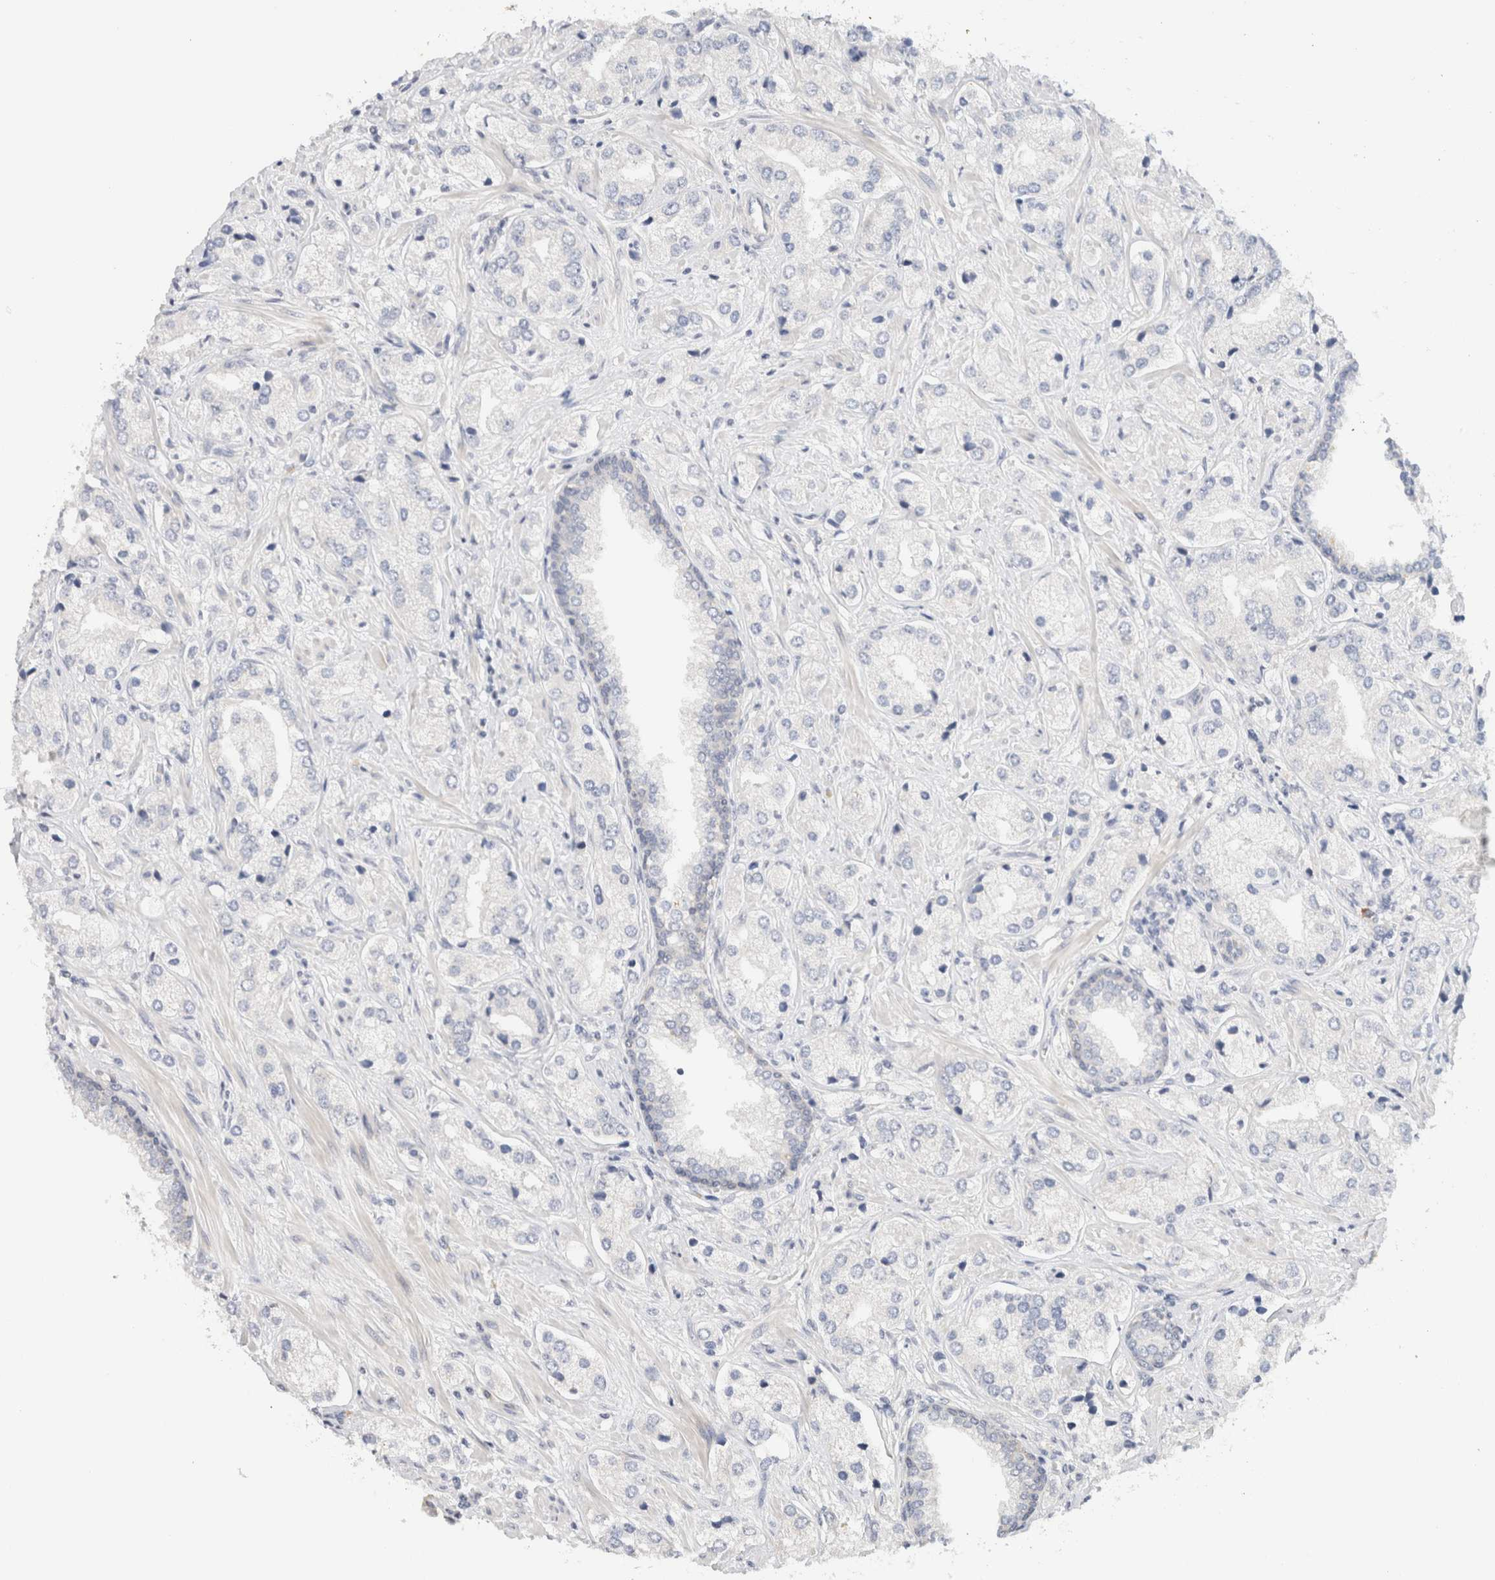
{"staining": {"intensity": "negative", "quantity": "none", "location": "none"}, "tissue": "prostate cancer", "cell_type": "Tumor cells", "image_type": "cancer", "snomed": [{"axis": "morphology", "description": "Adenocarcinoma, High grade"}, {"axis": "topography", "description": "Prostate"}], "caption": "Immunohistochemistry (IHC) of human adenocarcinoma (high-grade) (prostate) shows no staining in tumor cells.", "gene": "SPRTN", "patient": {"sex": "male", "age": 66}}